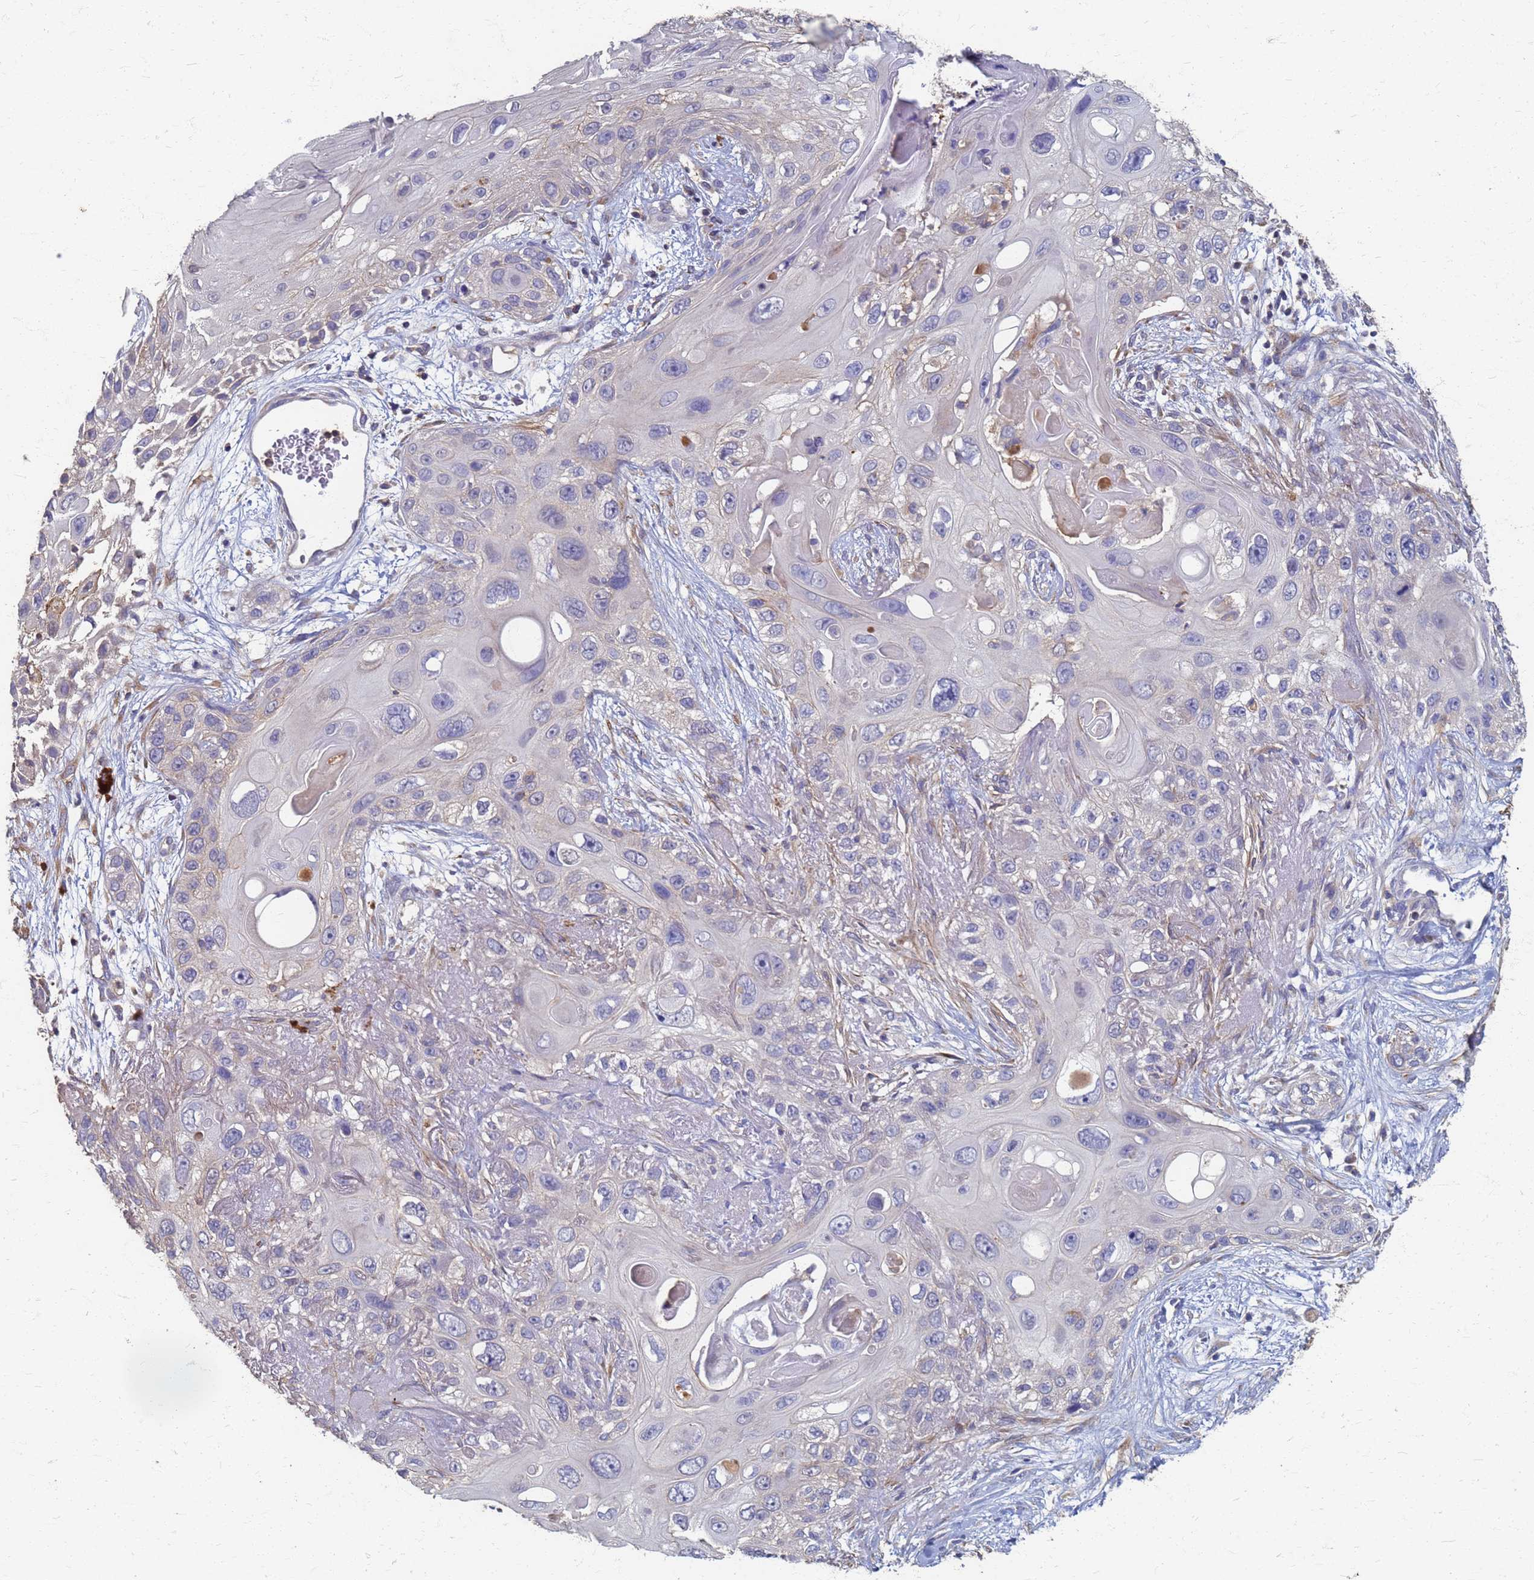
{"staining": {"intensity": "negative", "quantity": "none", "location": "none"}, "tissue": "skin cancer", "cell_type": "Tumor cells", "image_type": "cancer", "snomed": [{"axis": "morphology", "description": "Normal tissue, NOS"}, {"axis": "morphology", "description": "Squamous cell carcinoma, NOS"}, {"axis": "topography", "description": "Skin"}], "caption": "Immunohistochemical staining of human skin cancer (squamous cell carcinoma) demonstrates no significant staining in tumor cells. (DAB (3,3'-diaminobenzidine) immunohistochemistry (IHC) with hematoxylin counter stain).", "gene": "KRCC1", "patient": {"sex": "male", "age": 72}}